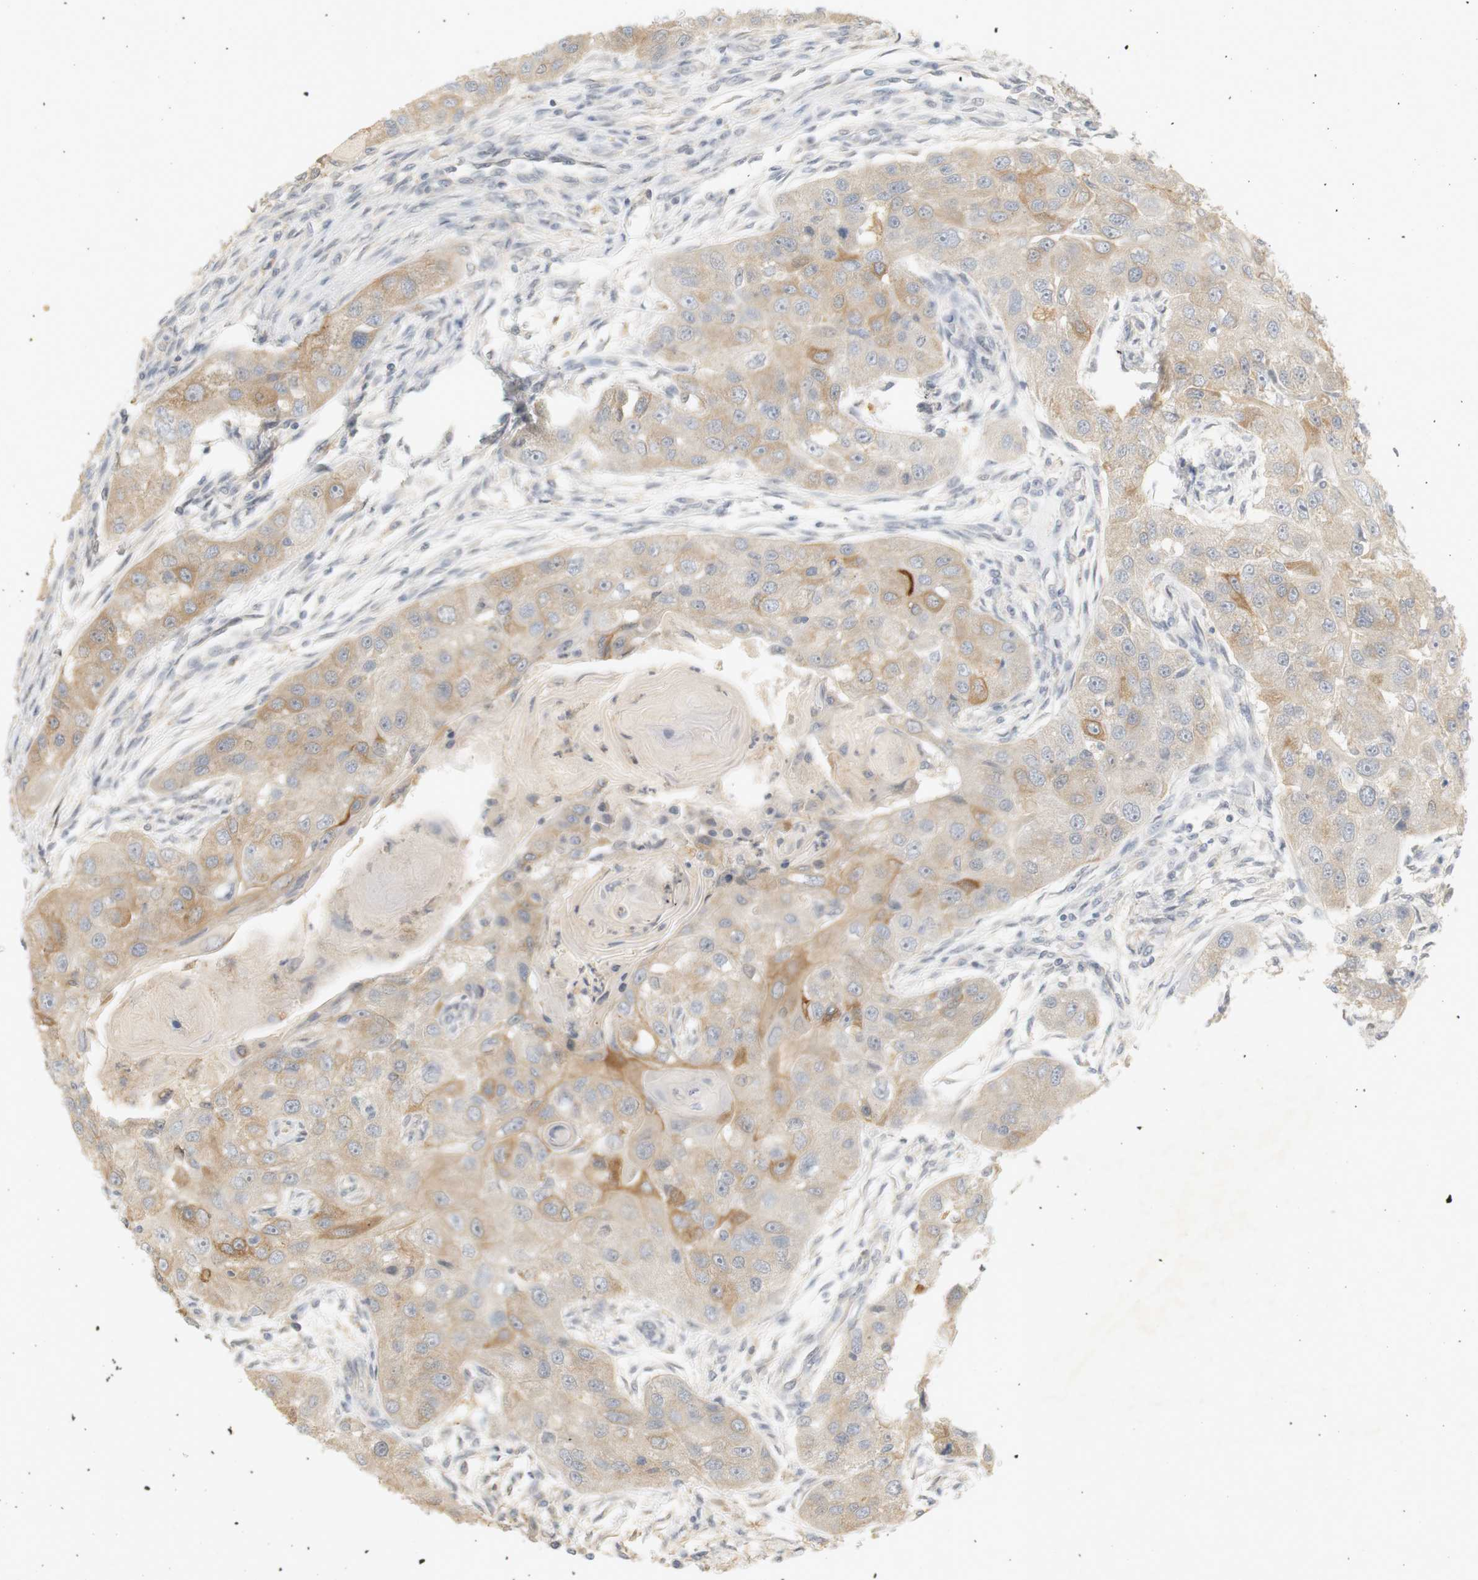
{"staining": {"intensity": "moderate", "quantity": "<25%", "location": "cytoplasmic/membranous"}, "tissue": "head and neck cancer", "cell_type": "Tumor cells", "image_type": "cancer", "snomed": [{"axis": "morphology", "description": "Normal tissue, NOS"}, {"axis": "morphology", "description": "Squamous cell carcinoma, NOS"}, {"axis": "topography", "description": "Skeletal muscle"}, {"axis": "topography", "description": "Head-Neck"}], "caption": "This is a photomicrograph of immunohistochemistry staining of head and neck cancer, which shows moderate staining in the cytoplasmic/membranous of tumor cells.", "gene": "RTN3", "patient": {"sex": "male", "age": 51}}